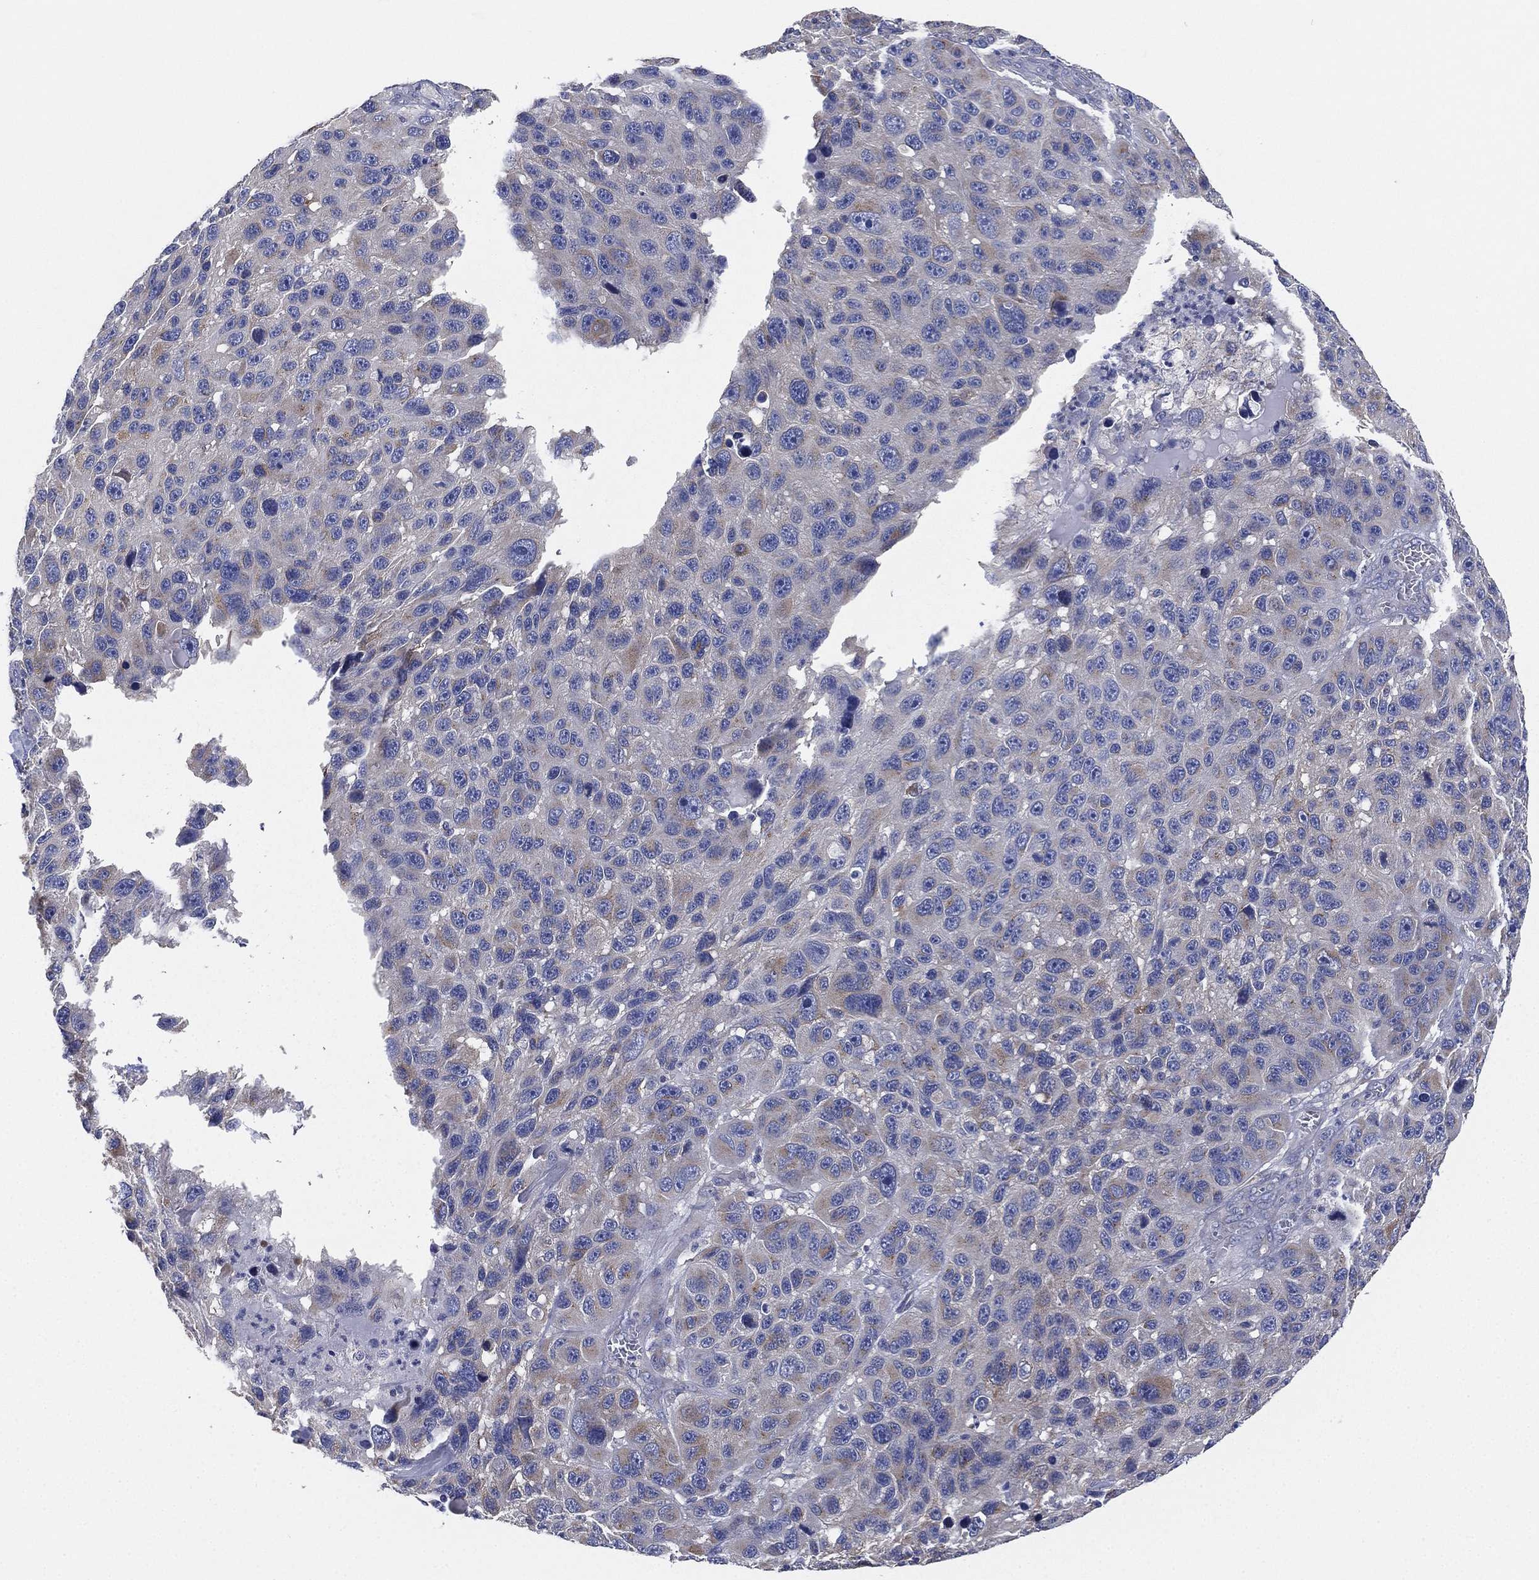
{"staining": {"intensity": "moderate", "quantity": "<25%", "location": "cytoplasmic/membranous"}, "tissue": "melanoma", "cell_type": "Tumor cells", "image_type": "cancer", "snomed": [{"axis": "morphology", "description": "Malignant melanoma, NOS"}, {"axis": "topography", "description": "Skin"}], "caption": "A low amount of moderate cytoplasmic/membranous positivity is present in about <25% of tumor cells in melanoma tissue.", "gene": "ATP8A2", "patient": {"sex": "male", "age": 53}}